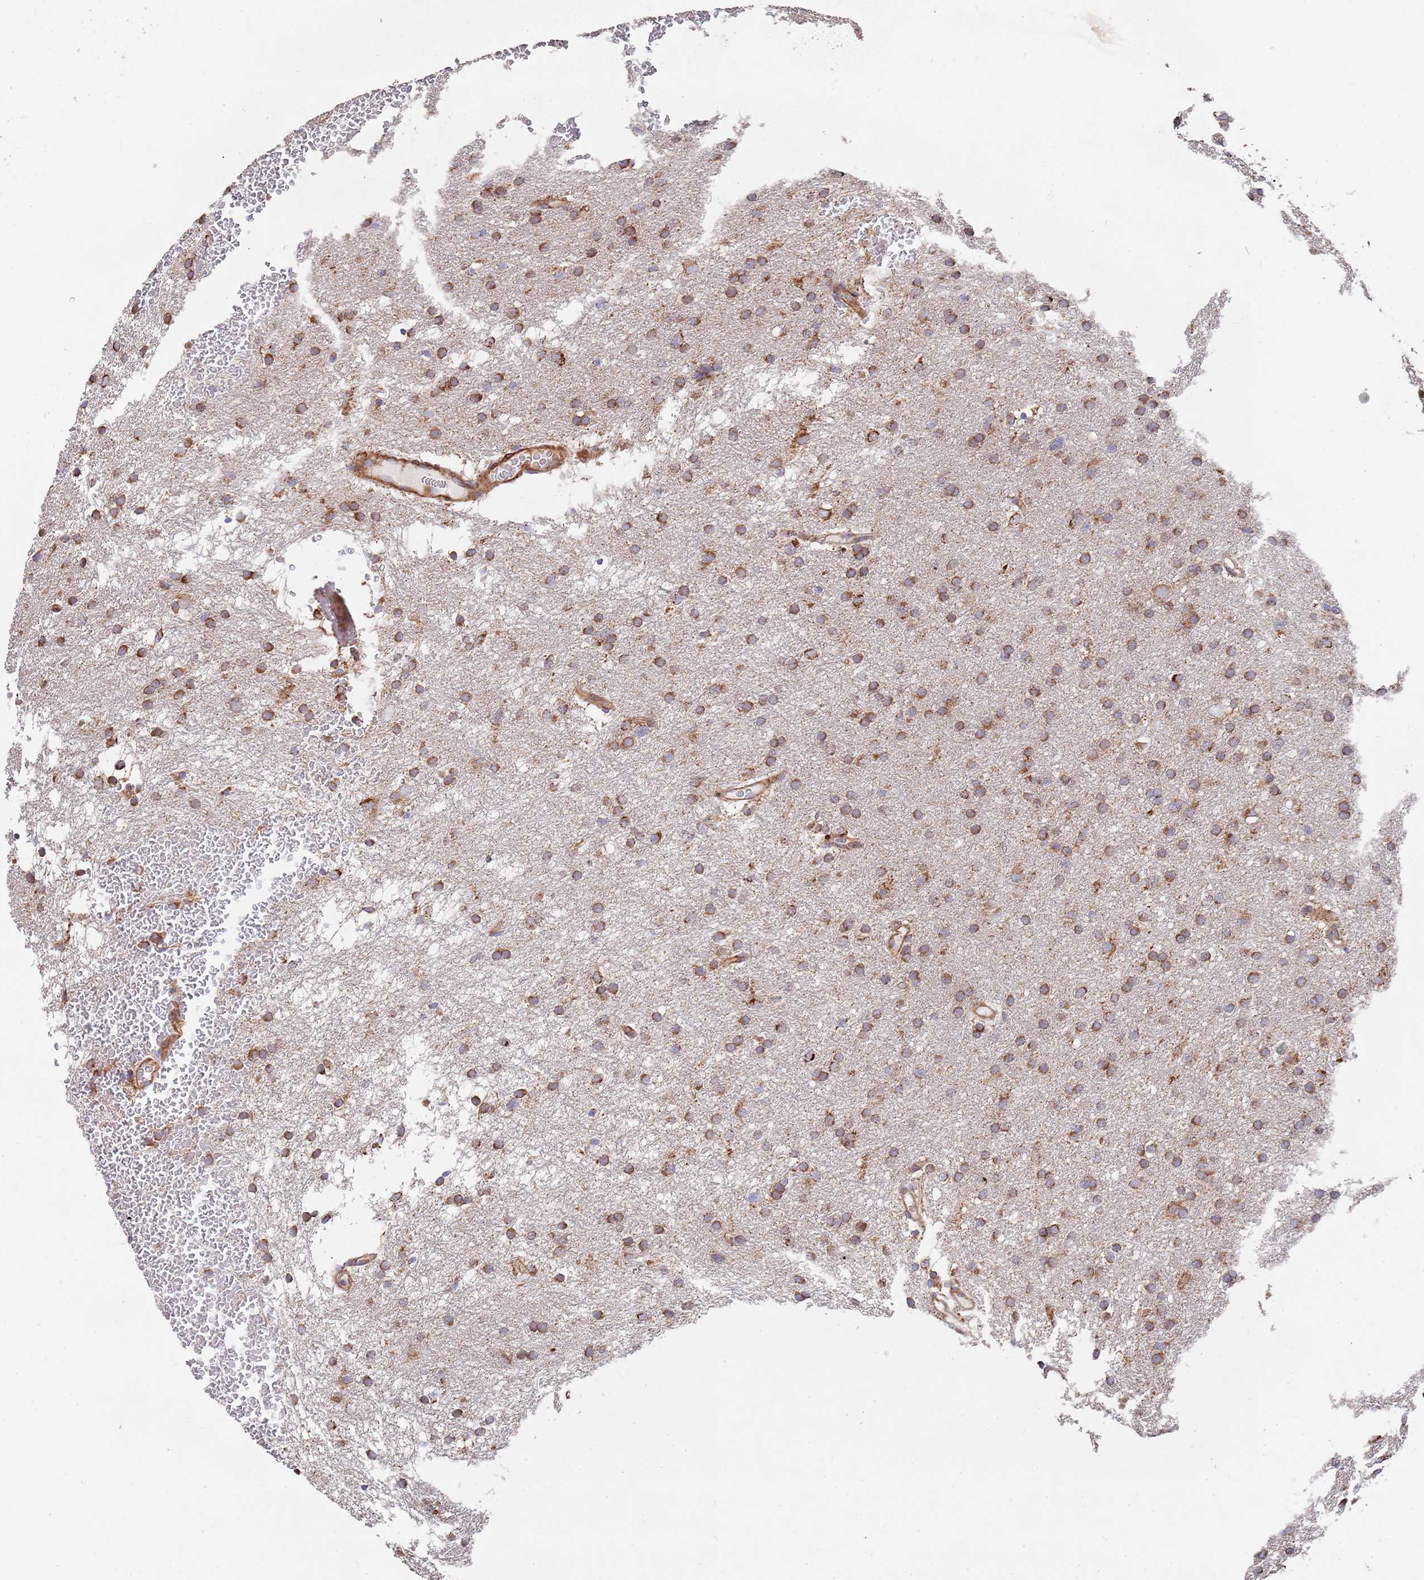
{"staining": {"intensity": "moderate", "quantity": ">75%", "location": "cytoplasmic/membranous"}, "tissue": "glioma", "cell_type": "Tumor cells", "image_type": "cancer", "snomed": [{"axis": "morphology", "description": "Glioma, malignant, High grade"}, {"axis": "topography", "description": "Cerebral cortex"}], "caption": "Protein expression analysis of glioma displays moderate cytoplasmic/membranous positivity in approximately >75% of tumor cells.", "gene": "WDFY3", "patient": {"sex": "female", "age": 36}}